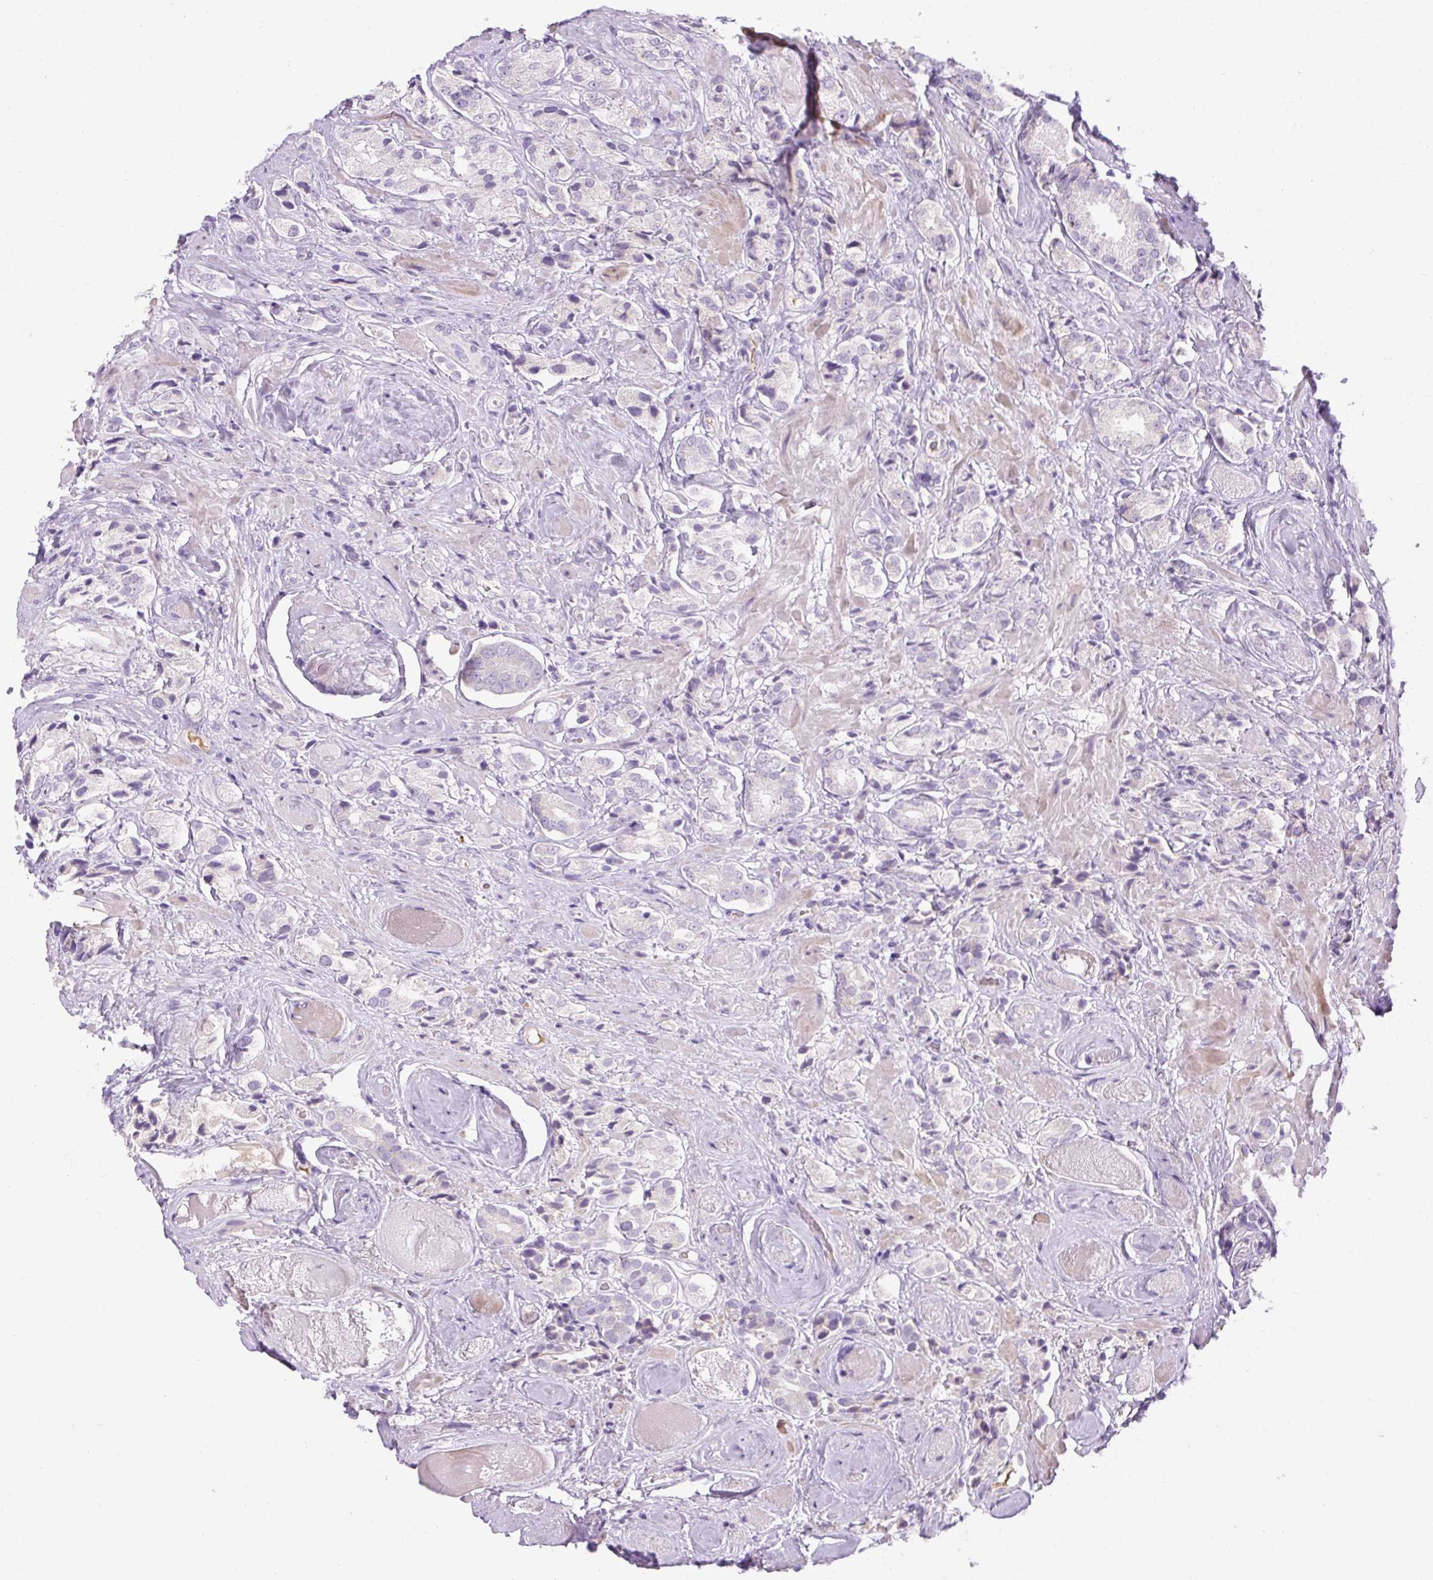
{"staining": {"intensity": "negative", "quantity": "none", "location": "none"}, "tissue": "prostate cancer", "cell_type": "Tumor cells", "image_type": "cancer", "snomed": [{"axis": "morphology", "description": "Adenocarcinoma, High grade"}, {"axis": "topography", "description": "Prostate and seminal vesicle, NOS"}], "caption": "DAB immunohistochemical staining of prostate cancer shows no significant expression in tumor cells.", "gene": "ARRDC2", "patient": {"sex": "male", "age": 64}}